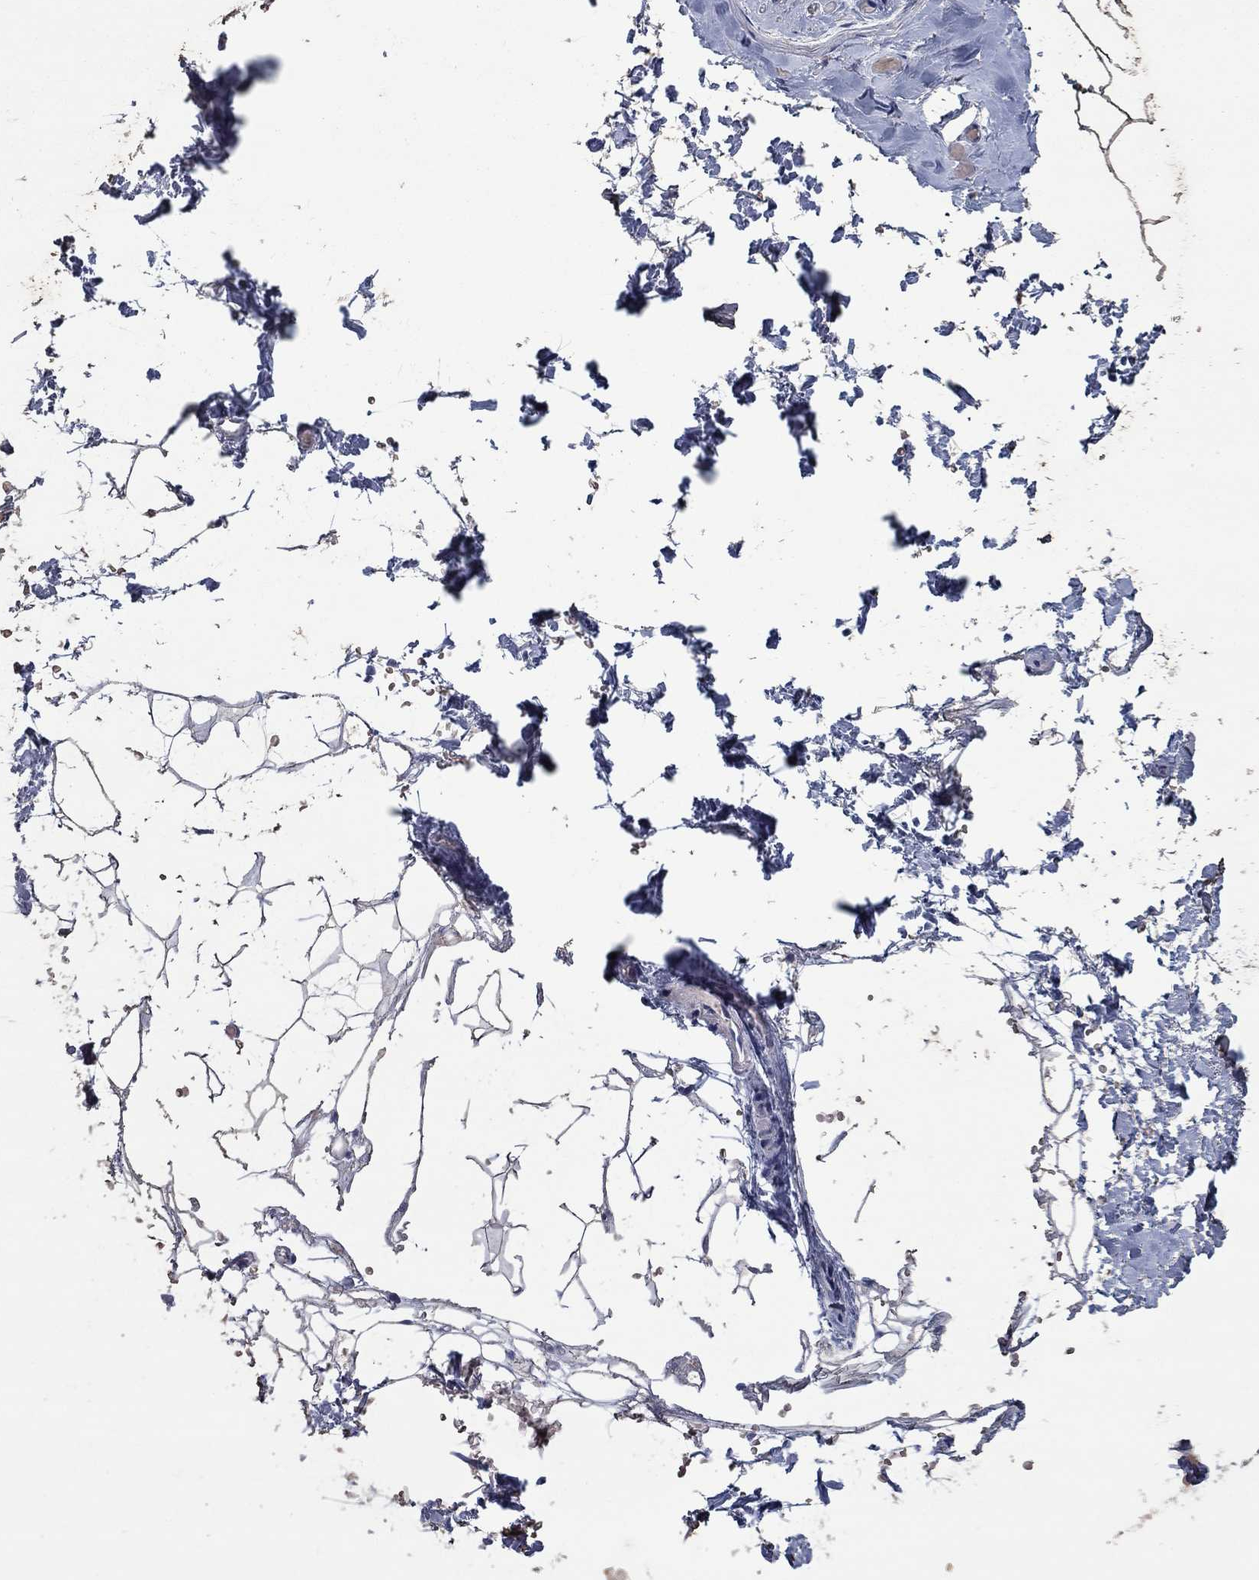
{"staining": {"intensity": "negative", "quantity": "none", "location": "none"}, "tissue": "adipose tissue", "cell_type": "Adipocytes", "image_type": "normal", "snomed": [{"axis": "morphology", "description": "Normal tissue, NOS"}, {"axis": "topography", "description": "Skin"}, {"axis": "topography", "description": "Peripheral nerve tissue"}], "caption": "Histopathology image shows no significant protein positivity in adipocytes of benign adipose tissue.", "gene": "SDC1", "patient": {"sex": "female", "age": 56}}